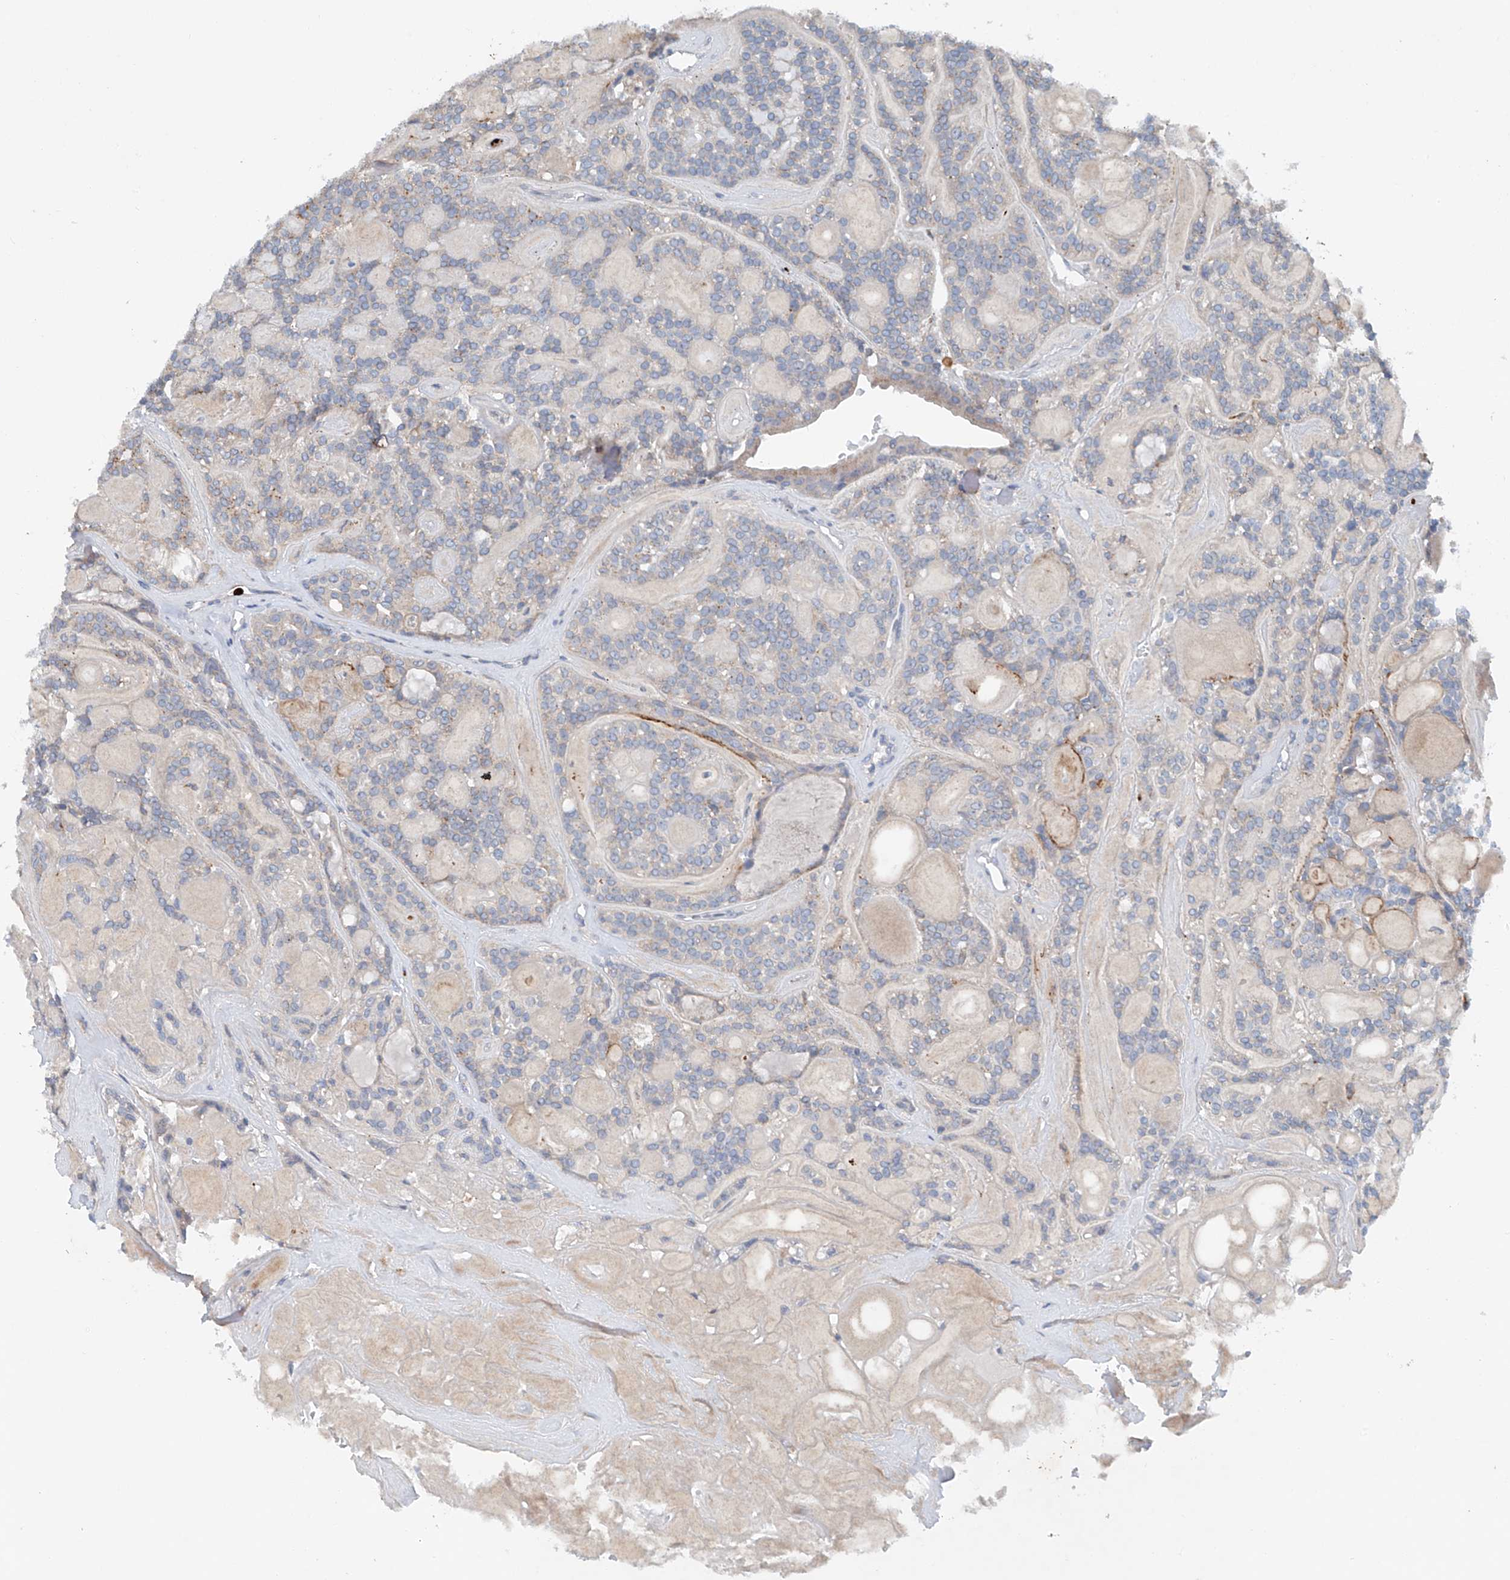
{"staining": {"intensity": "negative", "quantity": "none", "location": "none"}, "tissue": "head and neck cancer", "cell_type": "Tumor cells", "image_type": "cancer", "snomed": [{"axis": "morphology", "description": "Adenocarcinoma, NOS"}, {"axis": "topography", "description": "Head-Neck"}], "caption": "There is no significant positivity in tumor cells of head and neck adenocarcinoma.", "gene": "CEP85L", "patient": {"sex": "male", "age": 66}}